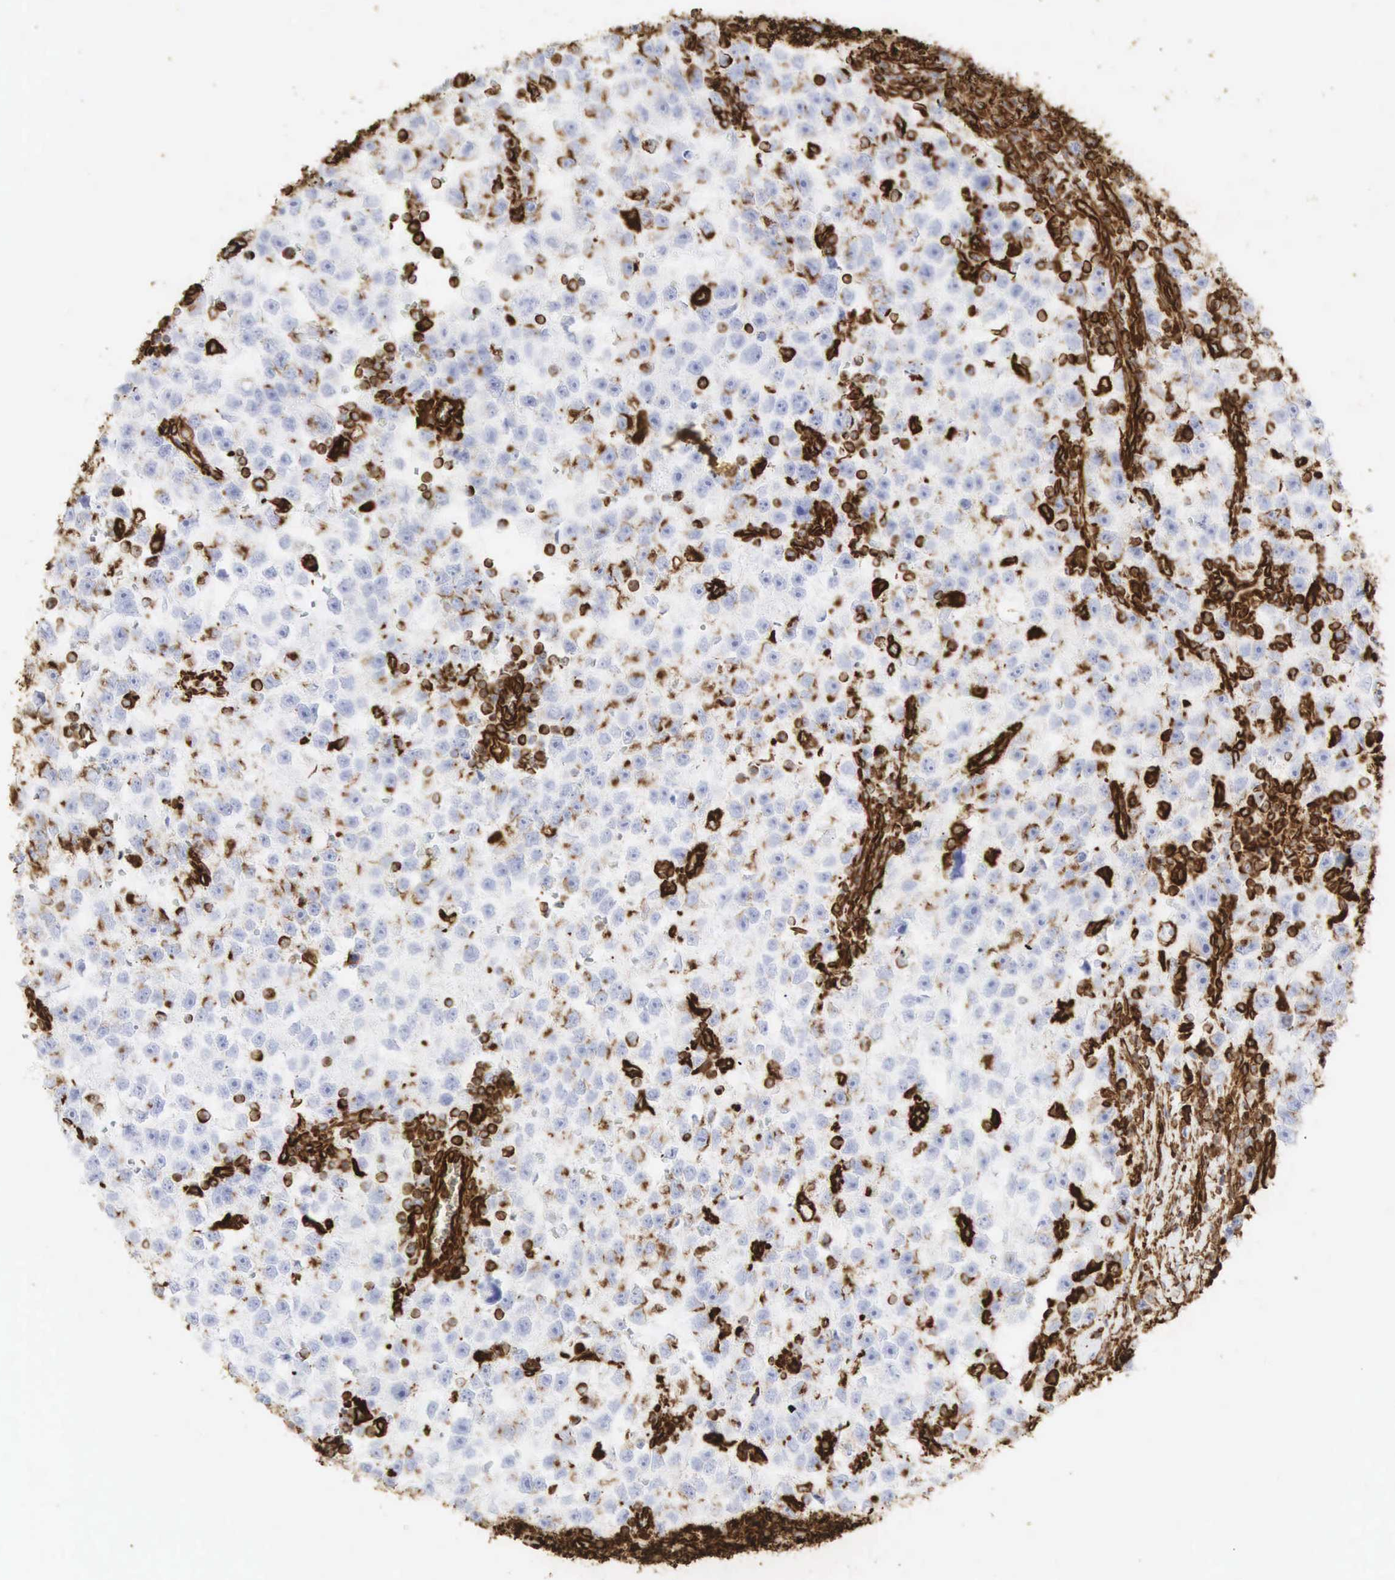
{"staining": {"intensity": "strong", "quantity": "<25%", "location": "cytoplasmic/membranous,nuclear"}, "tissue": "testis cancer", "cell_type": "Tumor cells", "image_type": "cancer", "snomed": [{"axis": "morphology", "description": "Seminoma, NOS"}, {"axis": "topography", "description": "Testis"}], "caption": "Protein staining of testis cancer (seminoma) tissue reveals strong cytoplasmic/membranous and nuclear positivity in approximately <25% of tumor cells.", "gene": "VIM", "patient": {"sex": "male", "age": 33}}